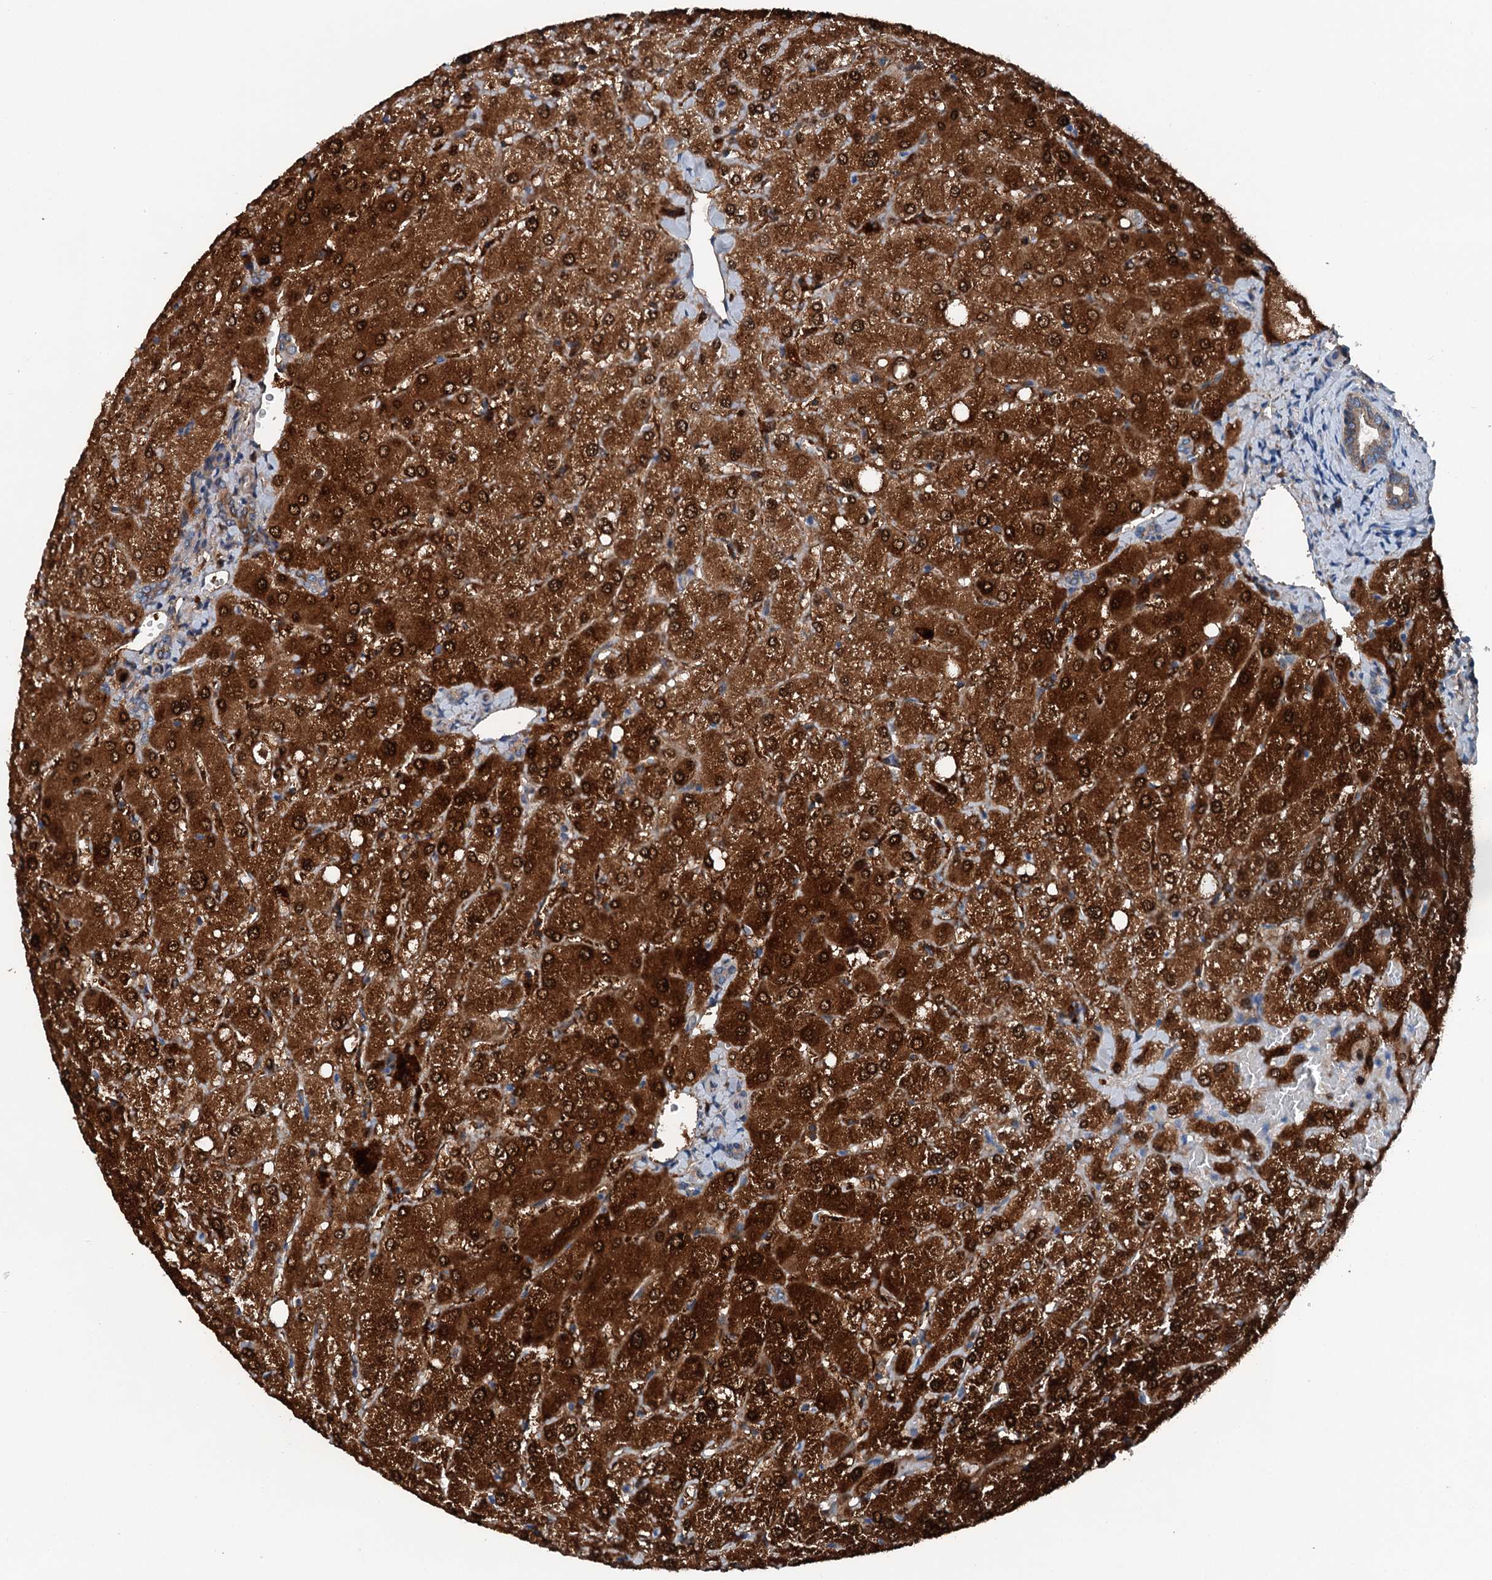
{"staining": {"intensity": "moderate", "quantity": "25%-75%", "location": "cytoplasmic/membranous"}, "tissue": "liver", "cell_type": "Cholangiocytes", "image_type": "normal", "snomed": [{"axis": "morphology", "description": "Normal tissue, NOS"}, {"axis": "topography", "description": "Liver"}], "caption": "Liver was stained to show a protein in brown. There is medium levels of moderate cytoplasmic/membranous expression in about 25%-75% of cholangiocytes. (brown staining indicates protein expression, while blue staining denotes nuclei).", "gene": "PDSS1", "patient": {"sex": "female", "age": 54}}